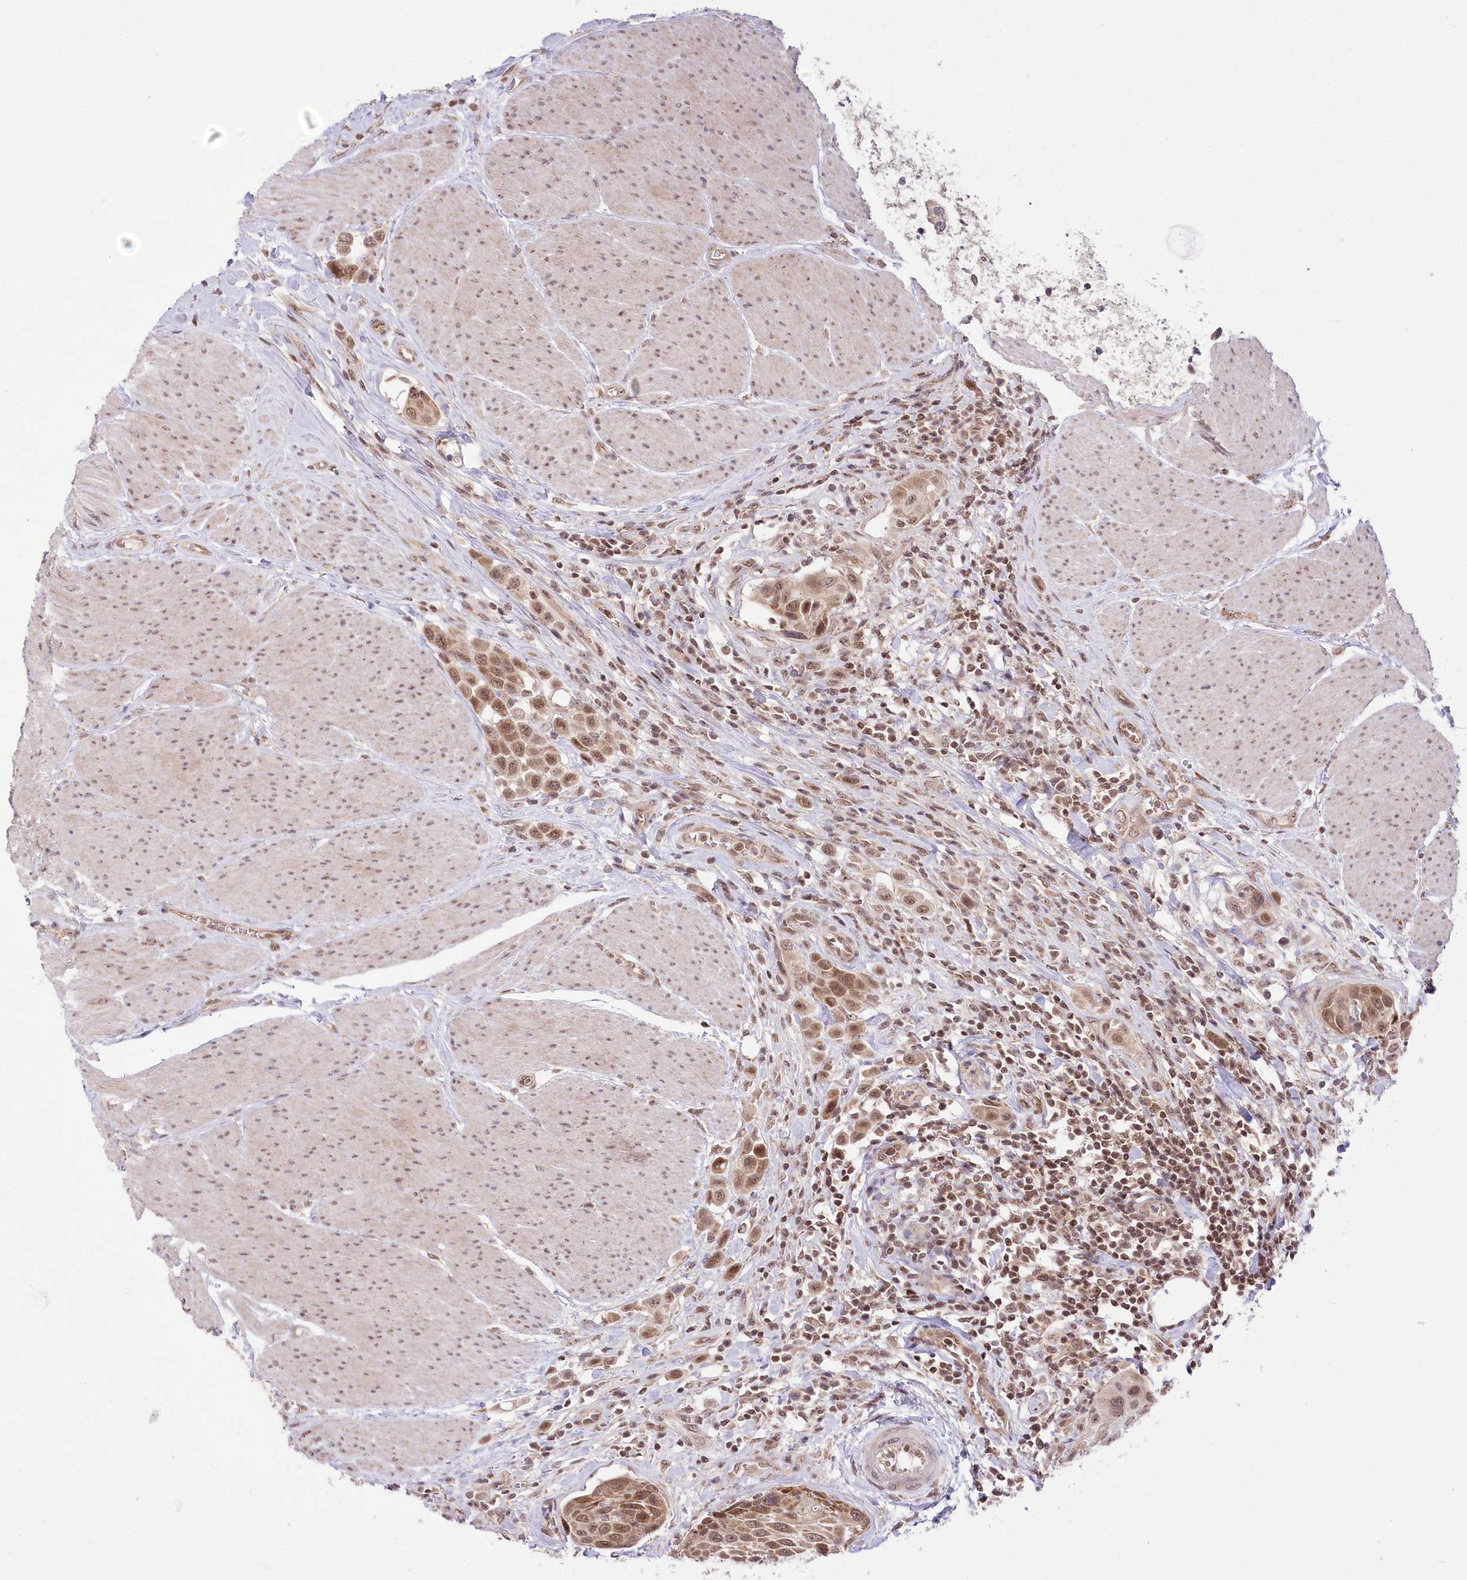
{"staining": {"intensity": "moderate", "quantity": ">75%", "location": "nuclear"}, "tissue": "urothelial cancer", "cell_type": "Tumor cells", "image_type": "cancer", "snomed": [{"axis": "morphology", "description": "Urothelial carcinoma, High grade"}, {"axis": "topography", "description": "Urinary bladder"}], "caption": "An immunohistochemistry histopathology image of tumor tissue is shown. Protein staining in brown highlights moderate nuclear positivity in high-grade urothelial carcinoma within tumor cells.", "gene": "ZMAT2", "patient": {"sex": "male", "age": 50}}